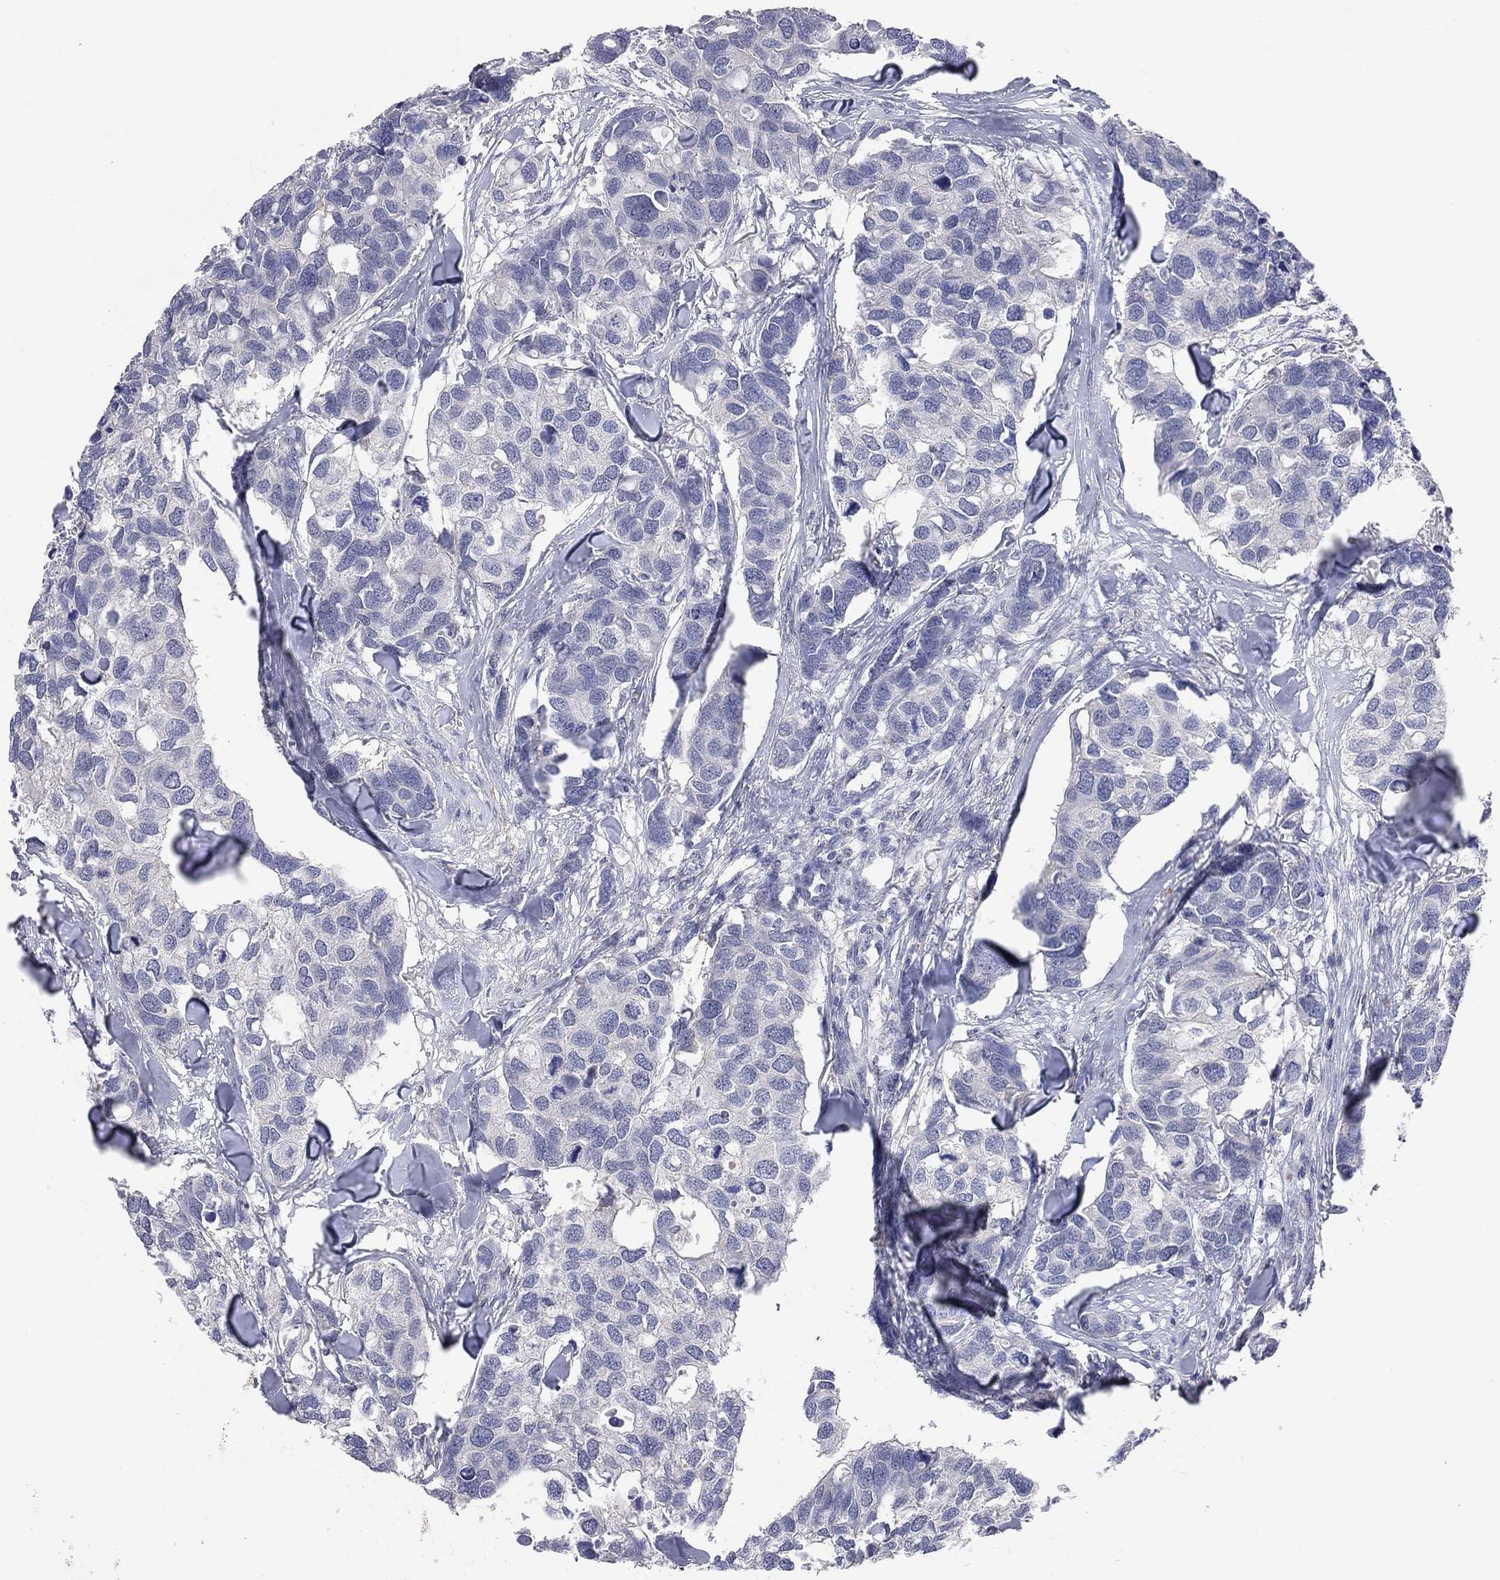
{"staining": {"intensity": "negative", "quantity": "none", "location": "none"}, "tissue": "breast cancer", "cell_type": "Tumor cells", "image_type": "cancer", "snomed": [{"axis": "morphology", "description": "Duct carcinoma"}, {"axis": "topography", "description": "Breast"}], "caption": "Human breast intraductal carcinoma stained for a protein using IHC displays no positivity in tumor cells.", "gene": "MMP13", "patient": {"sex": "female", "age": 83}}